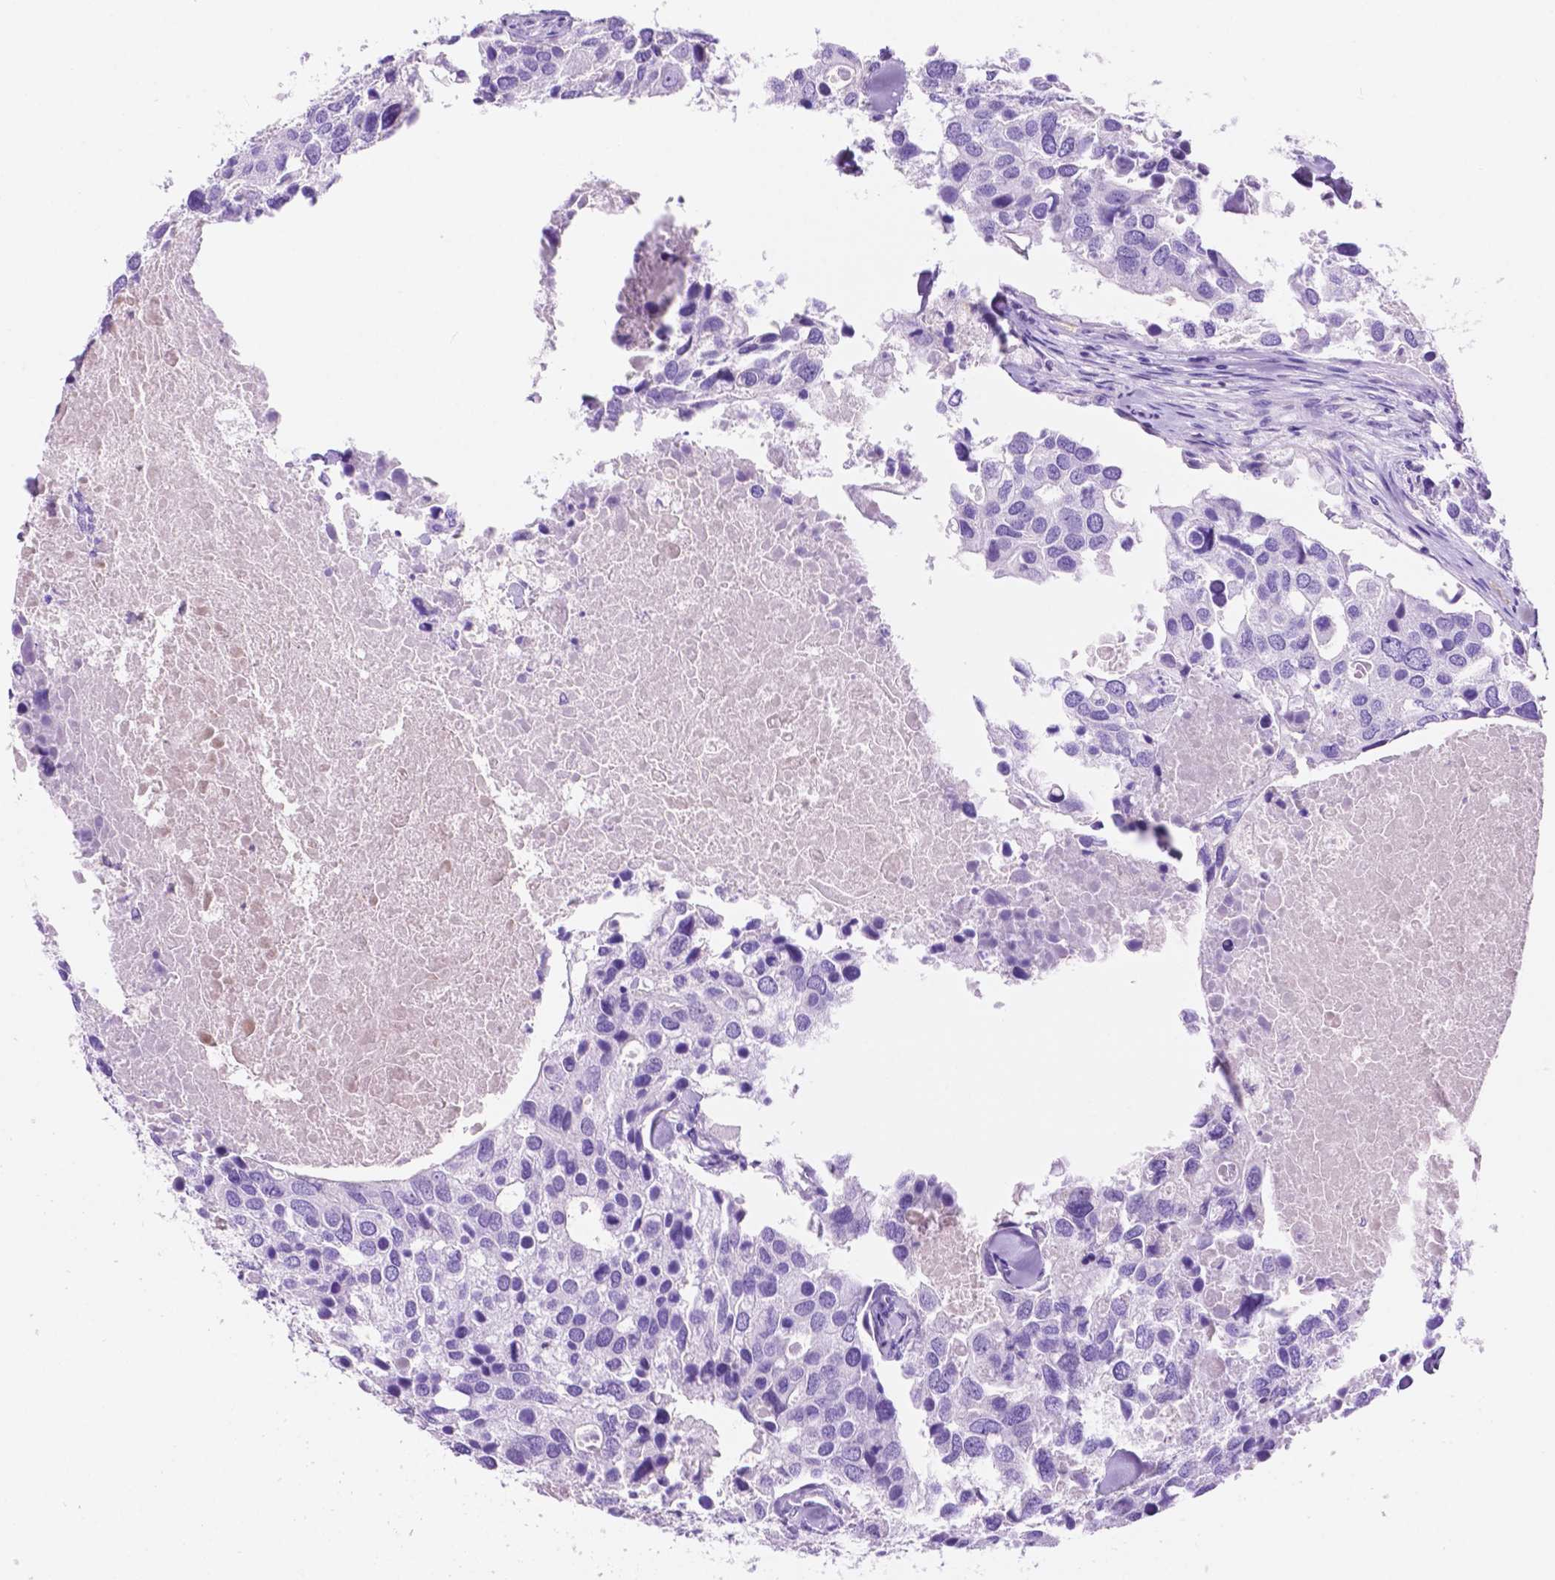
{"staining": {"intensity": "negative", "quantity": "none", "location": "none"}, "tissue": "breast cancer", "cell_type": "Tumor cells", "image_type": "cancer", "snomed": [{"axis": "morphology", "description": "Duct carcinoma"}, {"axis": "topography", "description": "Breast"}], "caption": "IHC of human breast cancer (invasive ductal carcinoma) reveals no positivity in tumor cells. Brightfield microscopy of immunohistochemistry stained with DAB (3,3'-diaminobenzidine) (brown) and hematoxylin (blue), captured at high magnification.", "gene": "FOXB2", "patient": {"sex": "female", "age": 83}}